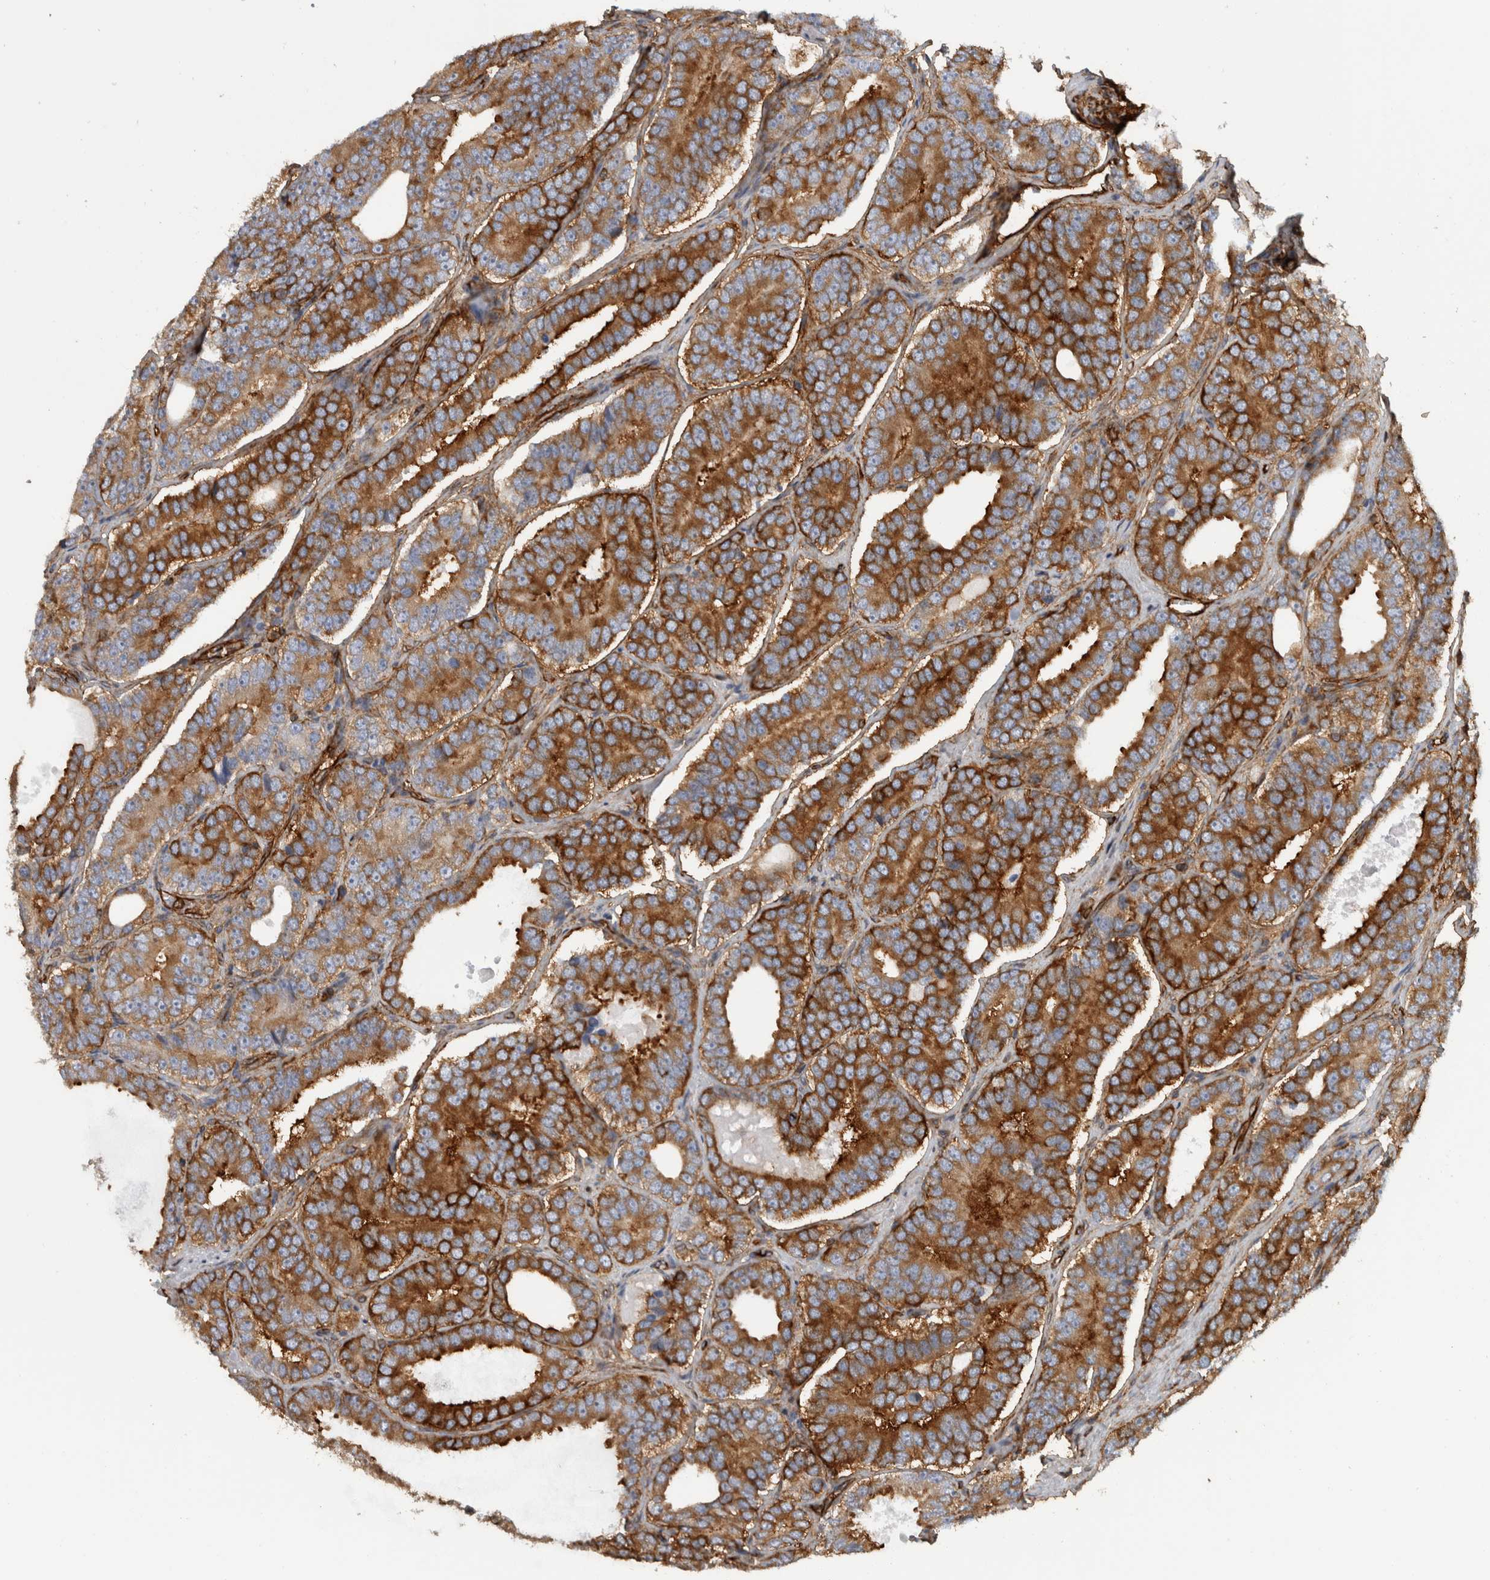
{"staining": {"intensity": "strong", "quantity": ">75%", "location": "cytoplasmic/membranous"}, "tissue": "prostate cancer", "cell_type": "Tumor cells", "image_type": "cancer", "snomed": [{"axis": "morphology", "description": "Adenocarcinoma, High grade"}, {"axis": "topography", "description": "Prostate"}], "caption": "Prostate cancer (high-grade adenocarcinoma) stained with IHC demonstrates strong cytoplasmic/membranous positivity in approximately >75% of tumor cells.", "gene": "AHNAK", "patient": {"sex": "male", "age": 56}}